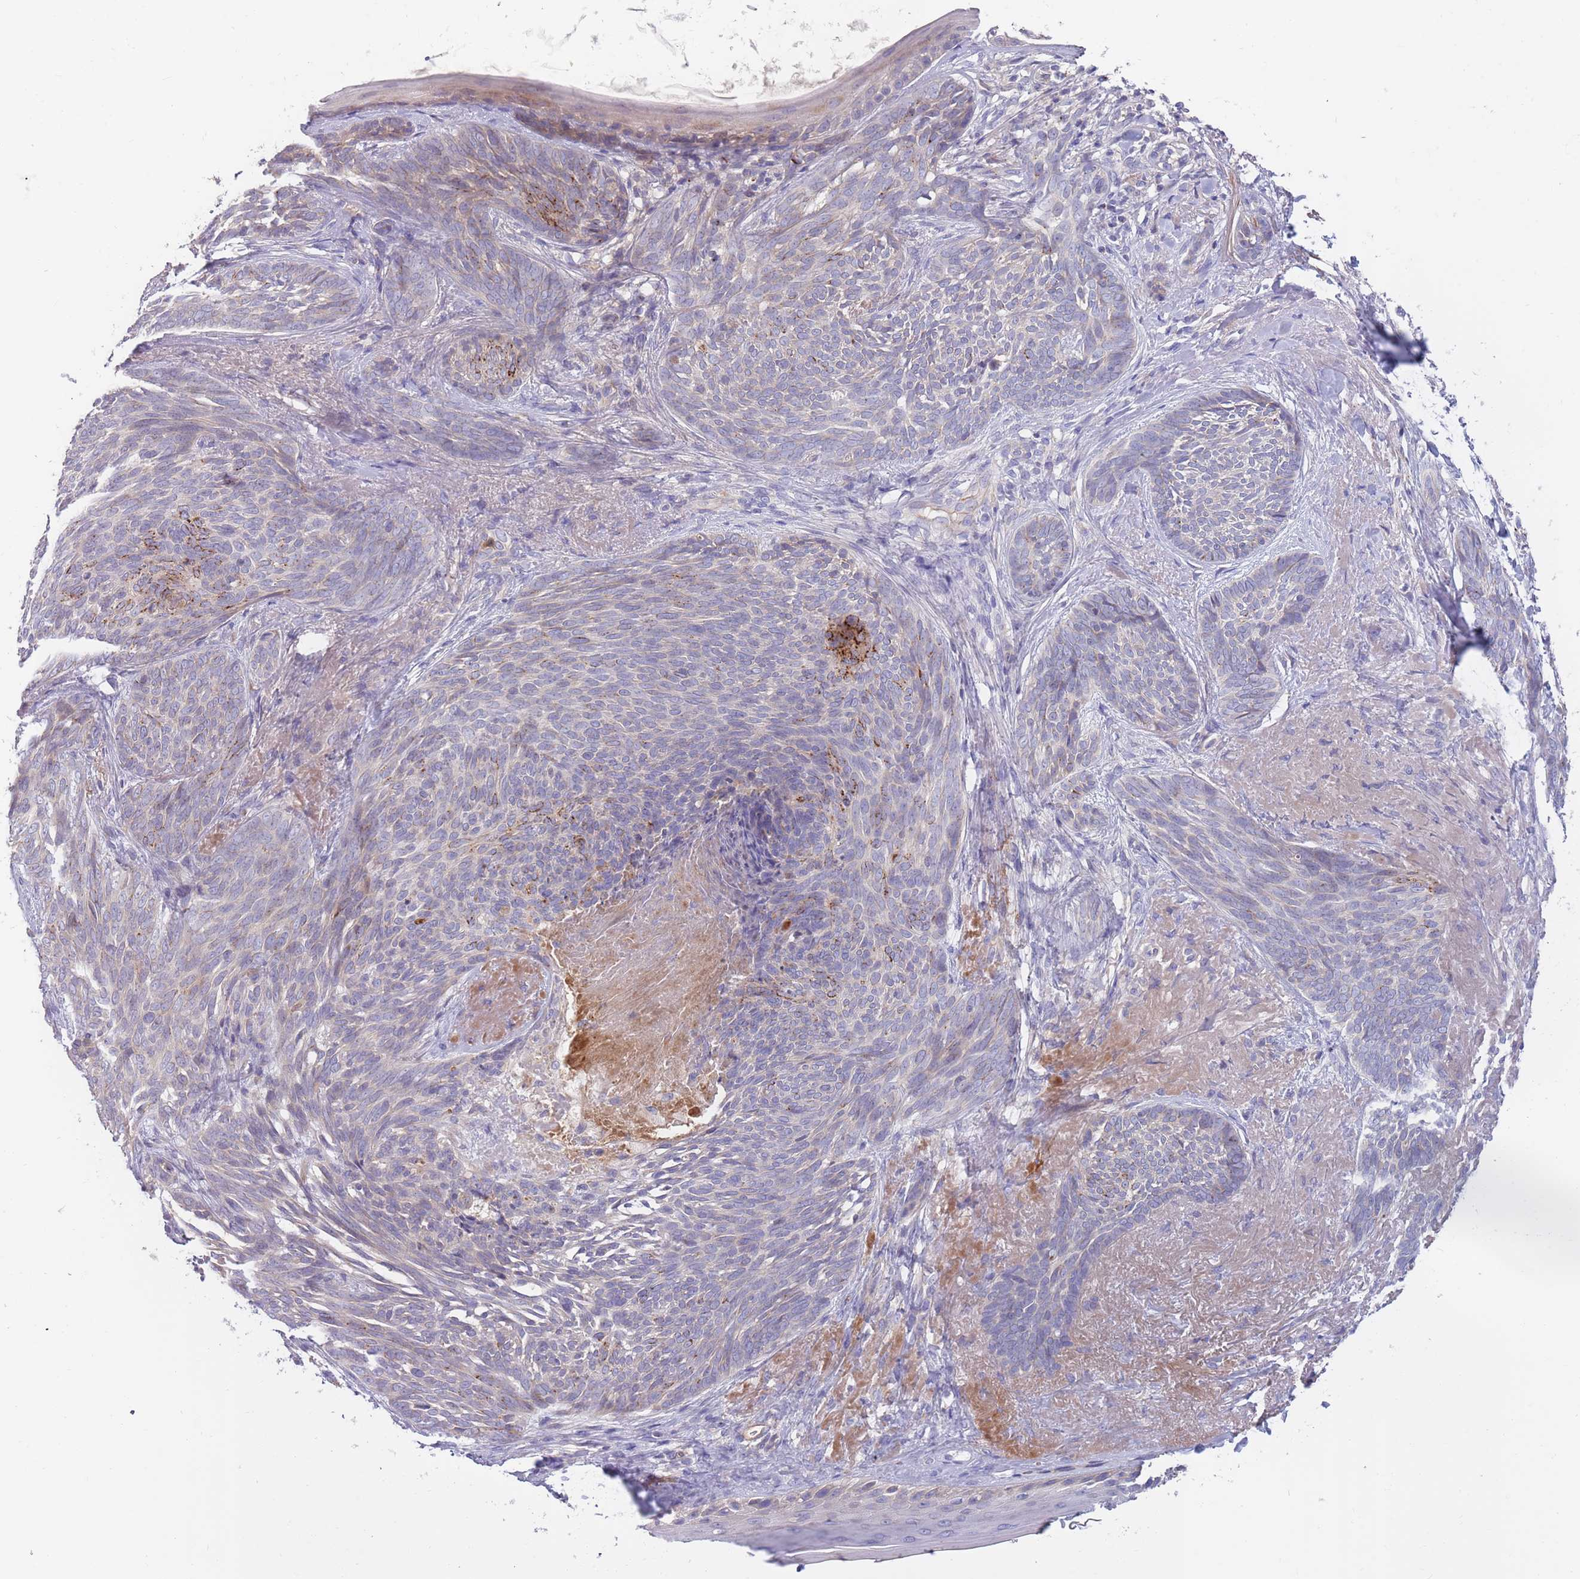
{"staining": {"intensity": "strong", "quantity": "<25%", "location": "cytoplasmic/membranous"}, "tissue": "skin cancer", "cell_type": "Tumor cells", "image_type": "cancer", "snomed": [{"axis": "morphology", "description": "Basal cell carcinoma"}, {"axis": "topography", "description": "Skin"}], "caption": "Human basal cell carcinoma (skin) stained with a protein marker reveals strong staining in tumor cells.", "gene": "BORCS5", "patient": {"sex": "female", "age": 86}}